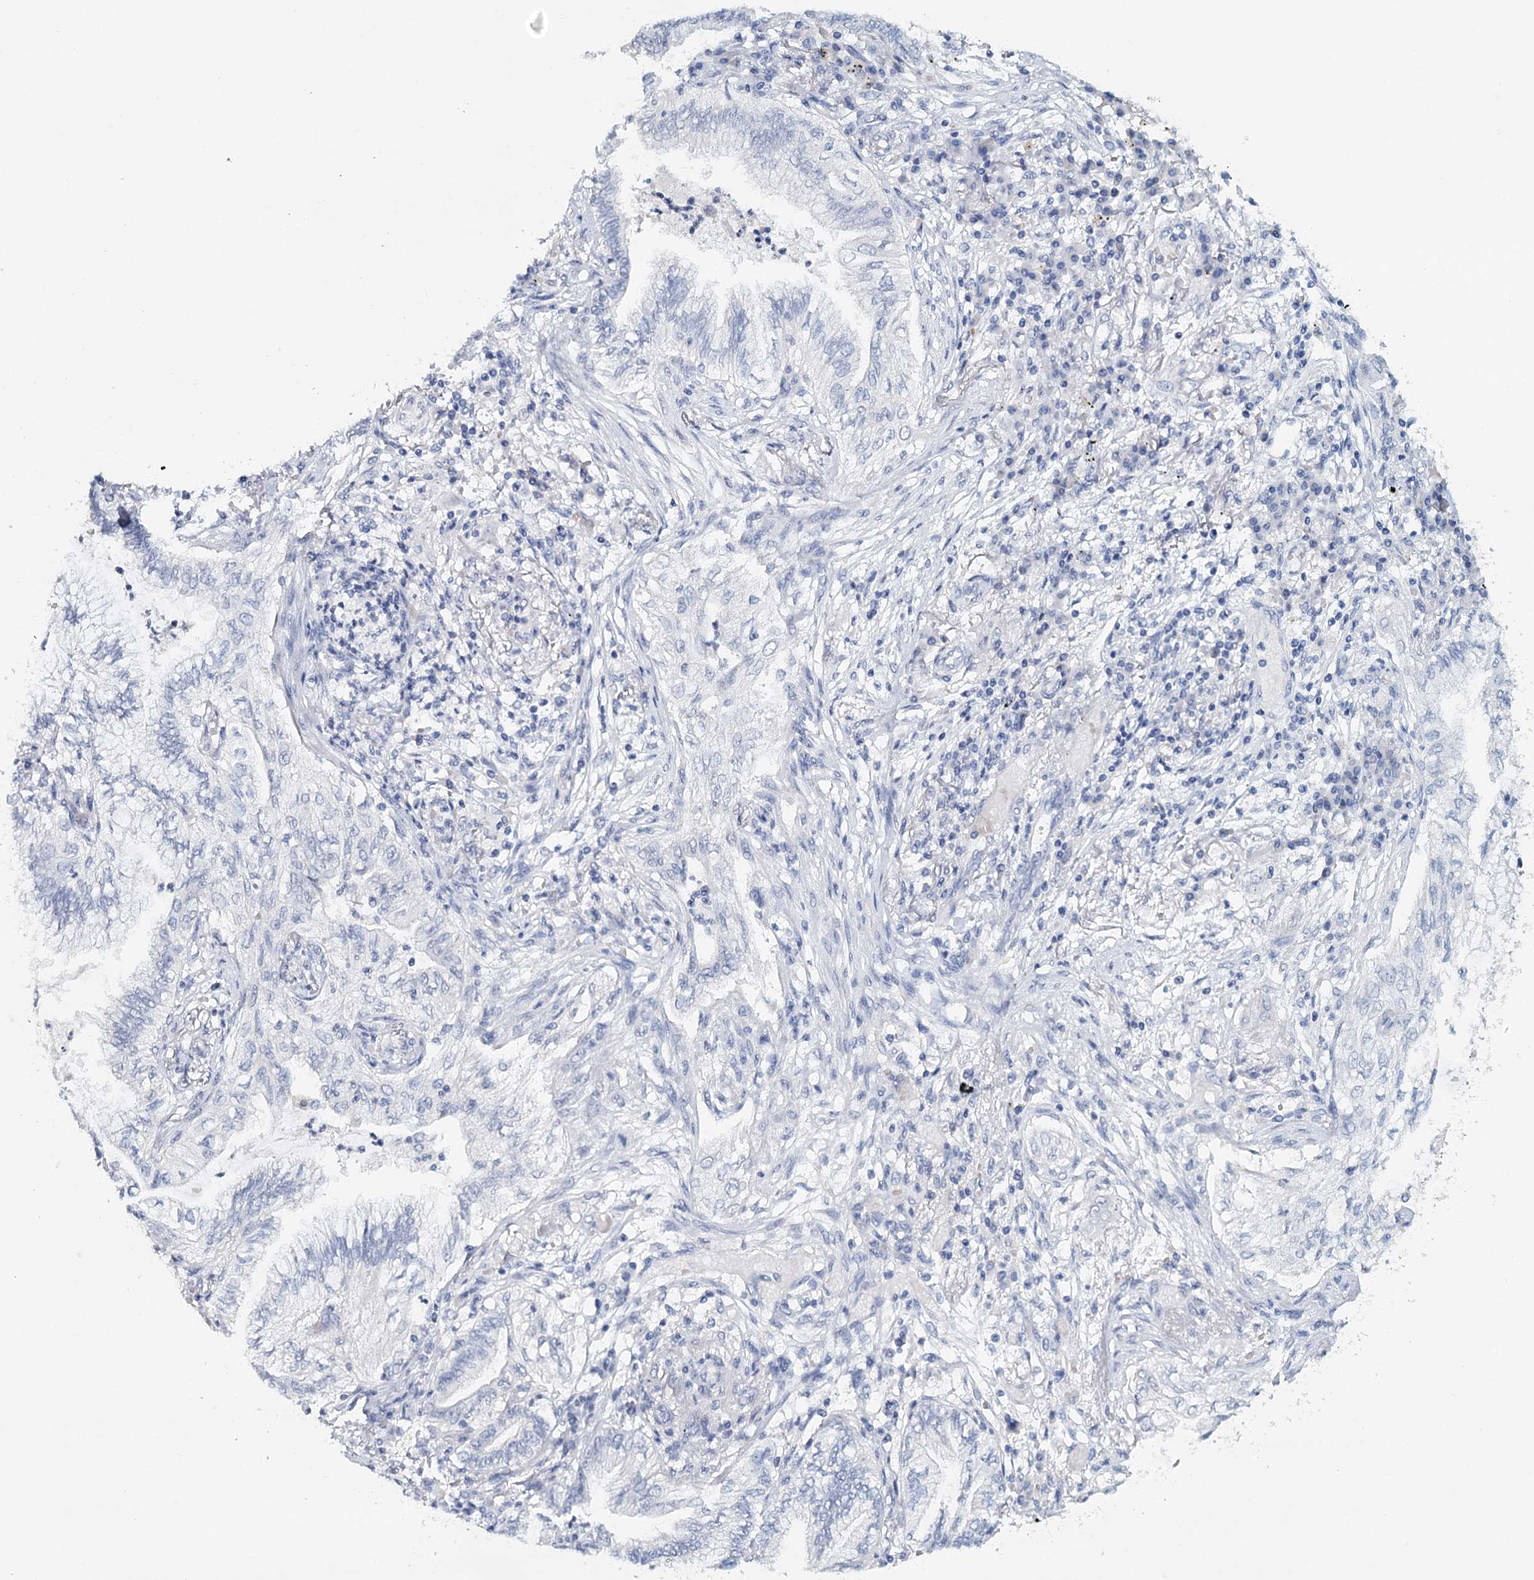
{"staining": {"intensity": "negative", "quantity": "none", "location": "none"}, "tissue": "lung cancer", "cell_type": "Tumor cells", "image_type": "cancer", "snomed": [{"axis": "morphology", "description": "Normal tissue, NOS"}, {"axis": "morphology", "description": "Adenocarcinoma, NOS"}, {"axis": "topography", "description": "Bronchus"}, {"axis": "topography", "description": "Lung"}], "caption": "This is an IHC histopathology image of human lung cancer. There is no staining in tumor cells.", "gene": "HSPA4L", "patient": {"sex": "female", "age": 70}}